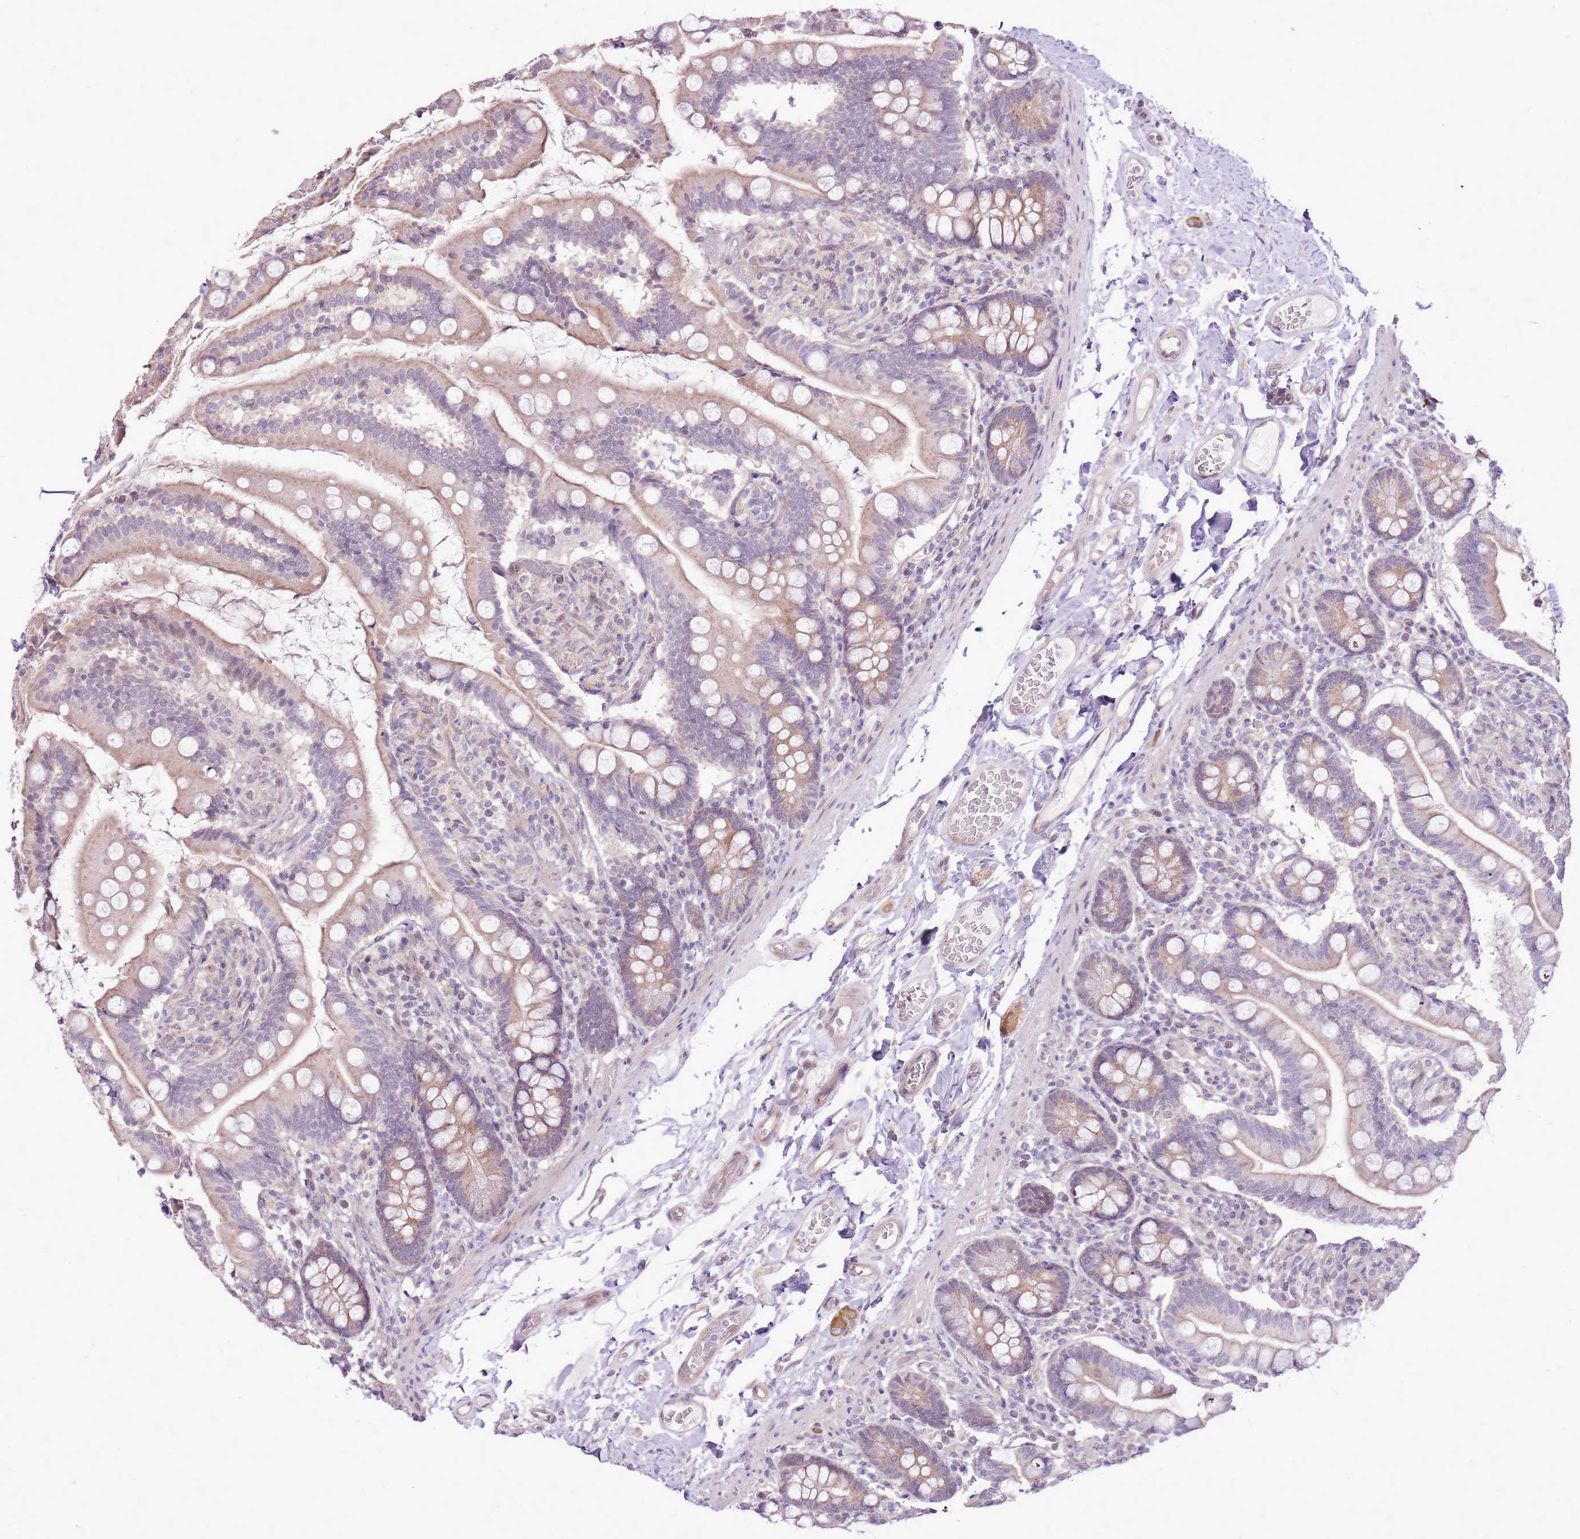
{"staining": {"intensity": "weak", "quantity": ">75%", "location": "cytoplasmic/membranous"}, "tissue": "small intestine", "cell_type": "Glandular cells", "image_type": "normal", "snomed": [{"axis": "morphology", "description": "Normal tissue, NOS"}, {"axis": "topography", "description": "Small intestine"}], "caption": "Immunohistochemical staining of benign human small intestine exhibits weak cytoplasmic/membranous protein positivity in about >75% of glandular cells. (Stains: DAB (3,3'-diaminobenzidine) in brown, nuclei in blue, Microscopy: brightfield microscopy at high magnification).", "gene": "UGGT2", "patient": {"sex": "female", "age": 64}}